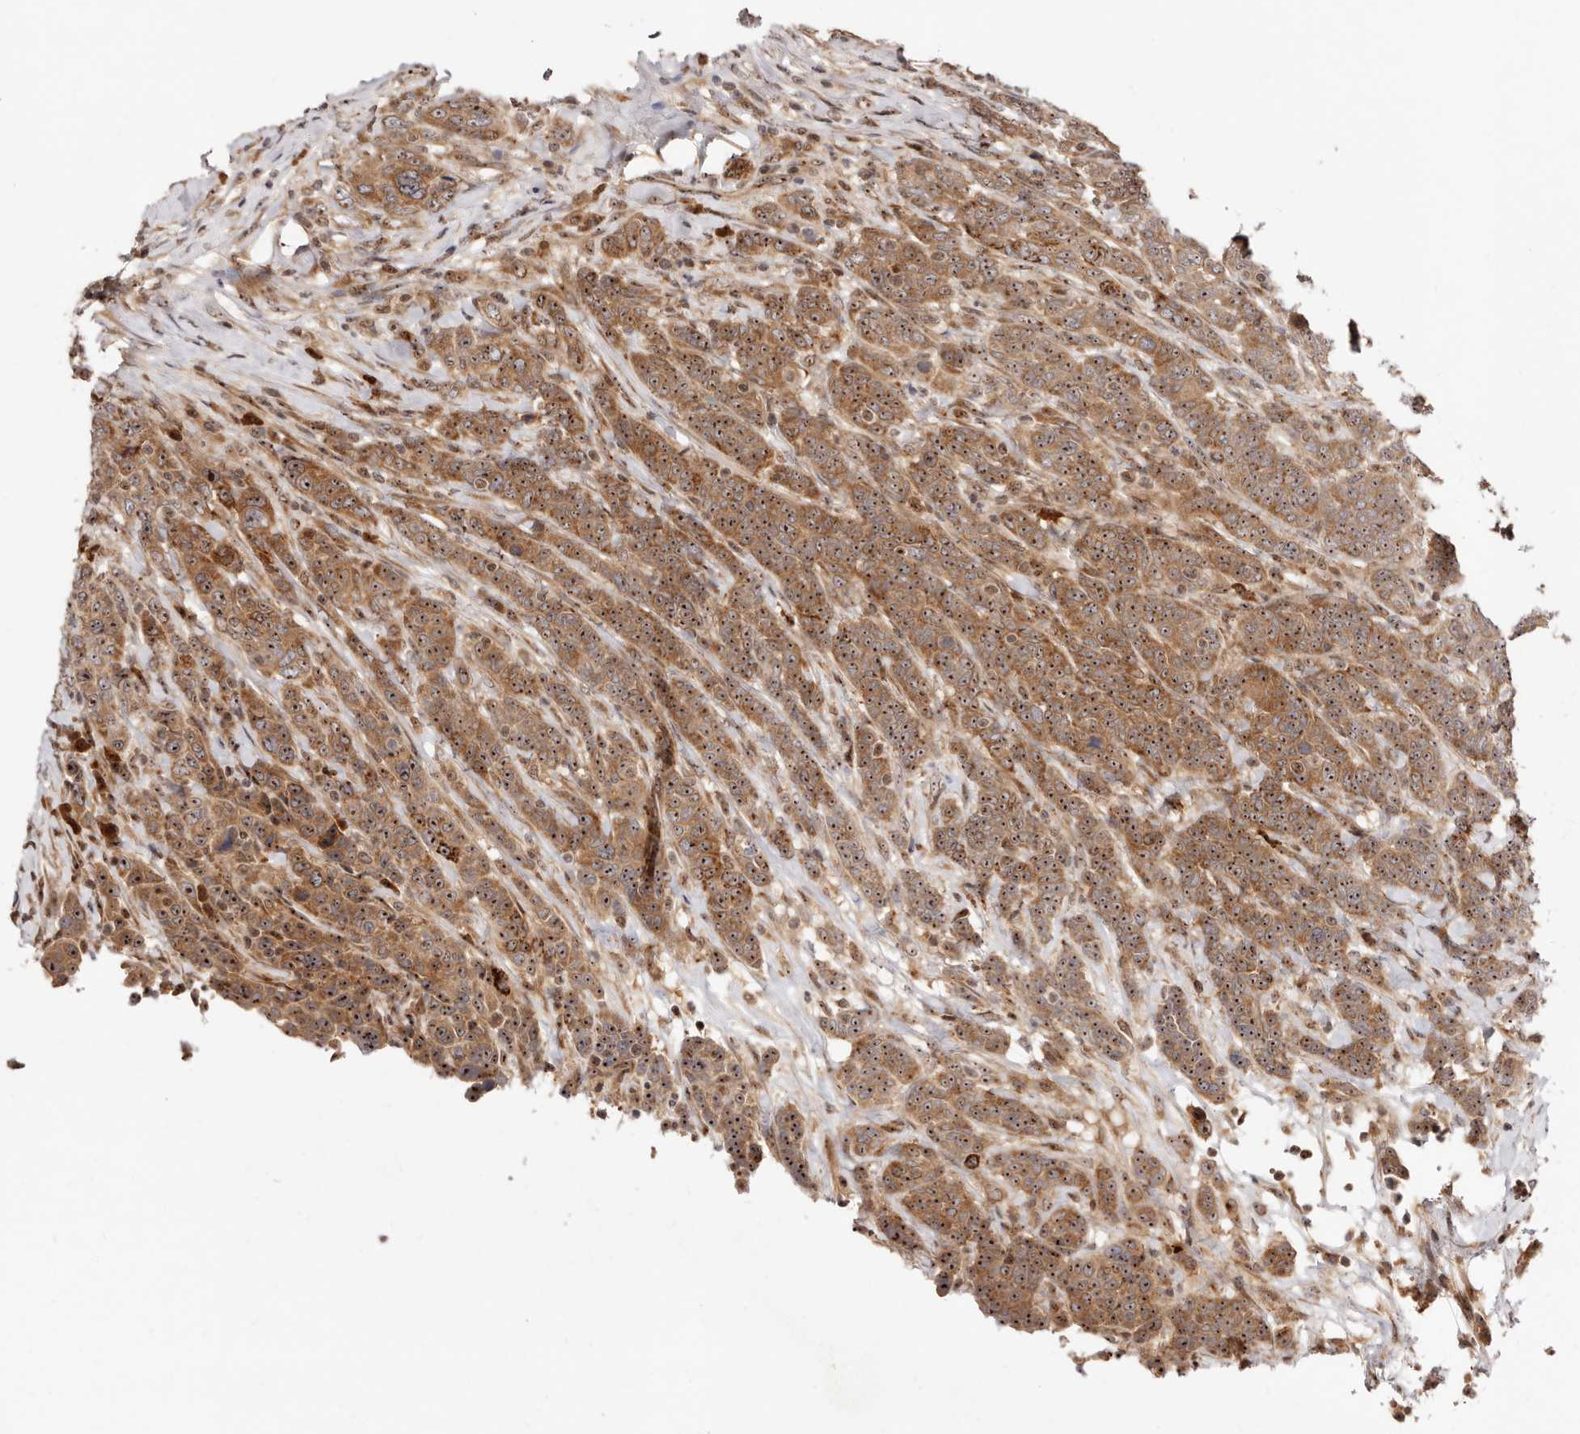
{"staining": {"intensity": "moderate", "quantity": ">75%", "location": "cytoplasmic/membranous,nuclear"}, "tissue": "breast cancer", "cell_type": "Tumor cells", "image_type": "cancer", "snomed": [{"axis": "morphology", "description": "Duct carcinoma"}, {"axis": "topography", "description": "Breast"}], "caption": "This photomicrograph shows IHC staining of intraductal carcinoma (breast), with medium moderate cytoplasmic/membranous and nuclear expression in about >75% of tumor cells.", "gene": "APOL6", "patient": {"sex": "female", "age": 37}}